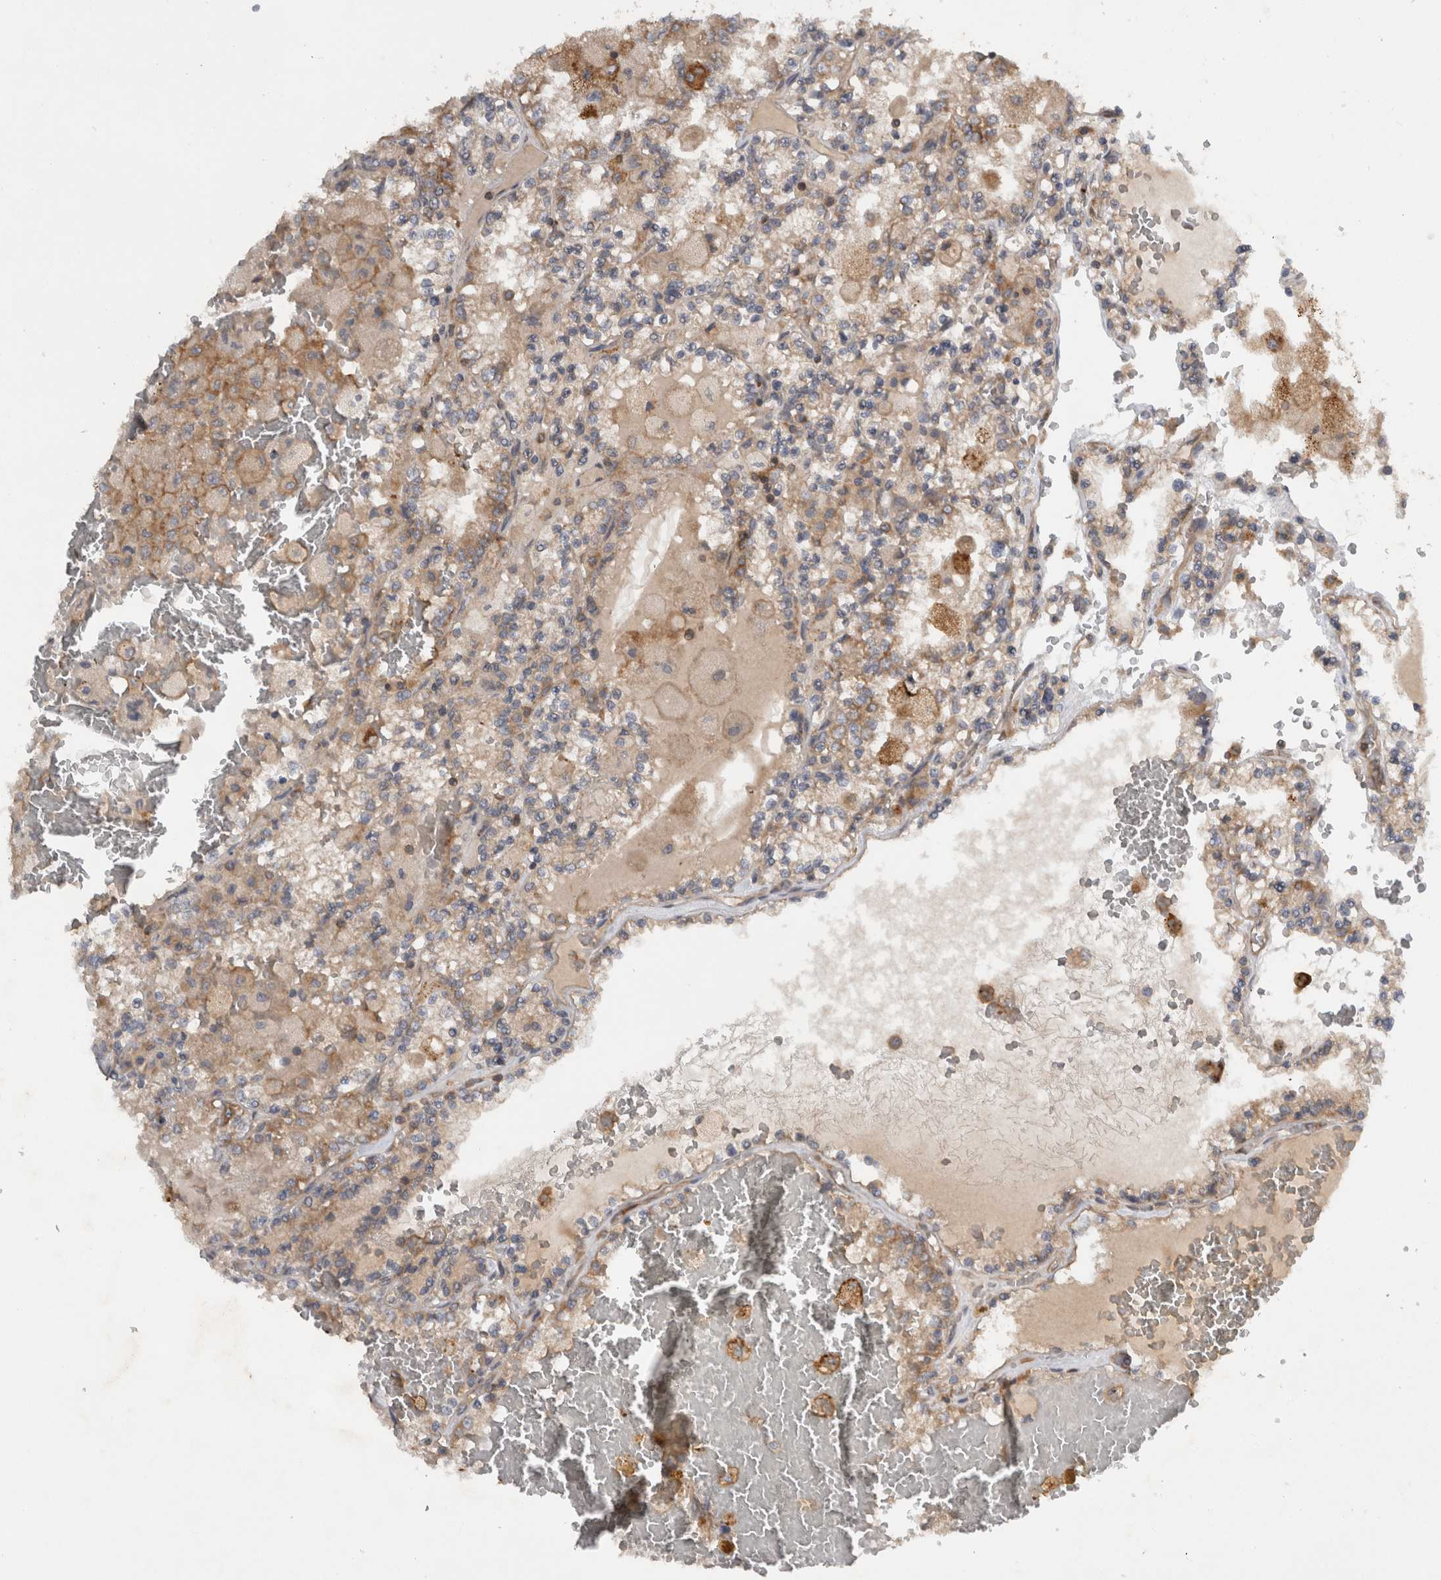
{"staining": {"intensity": "weak", "quantity": ">75%", "location": "cytoplasmic/membranous"}, "tissue": "renal cancer", "cell_type": "Tumor cells", "image_type": "cancer", "snomed": [{"axis": "morphology", "description": "Adenocarcinoma, NOS"}, {"axis": "topography", "description": "Kidney"}], "caption": "Weak cytoplasmic/membranous expression is seen in approximately >75% of tumor cells in renal adenocarcinoma. Immunohistochemistry stains the protein in brown and the nuclei are stained blue.", "gene": "SCARA5", "patient": {"sex": "female", "age": 56}}